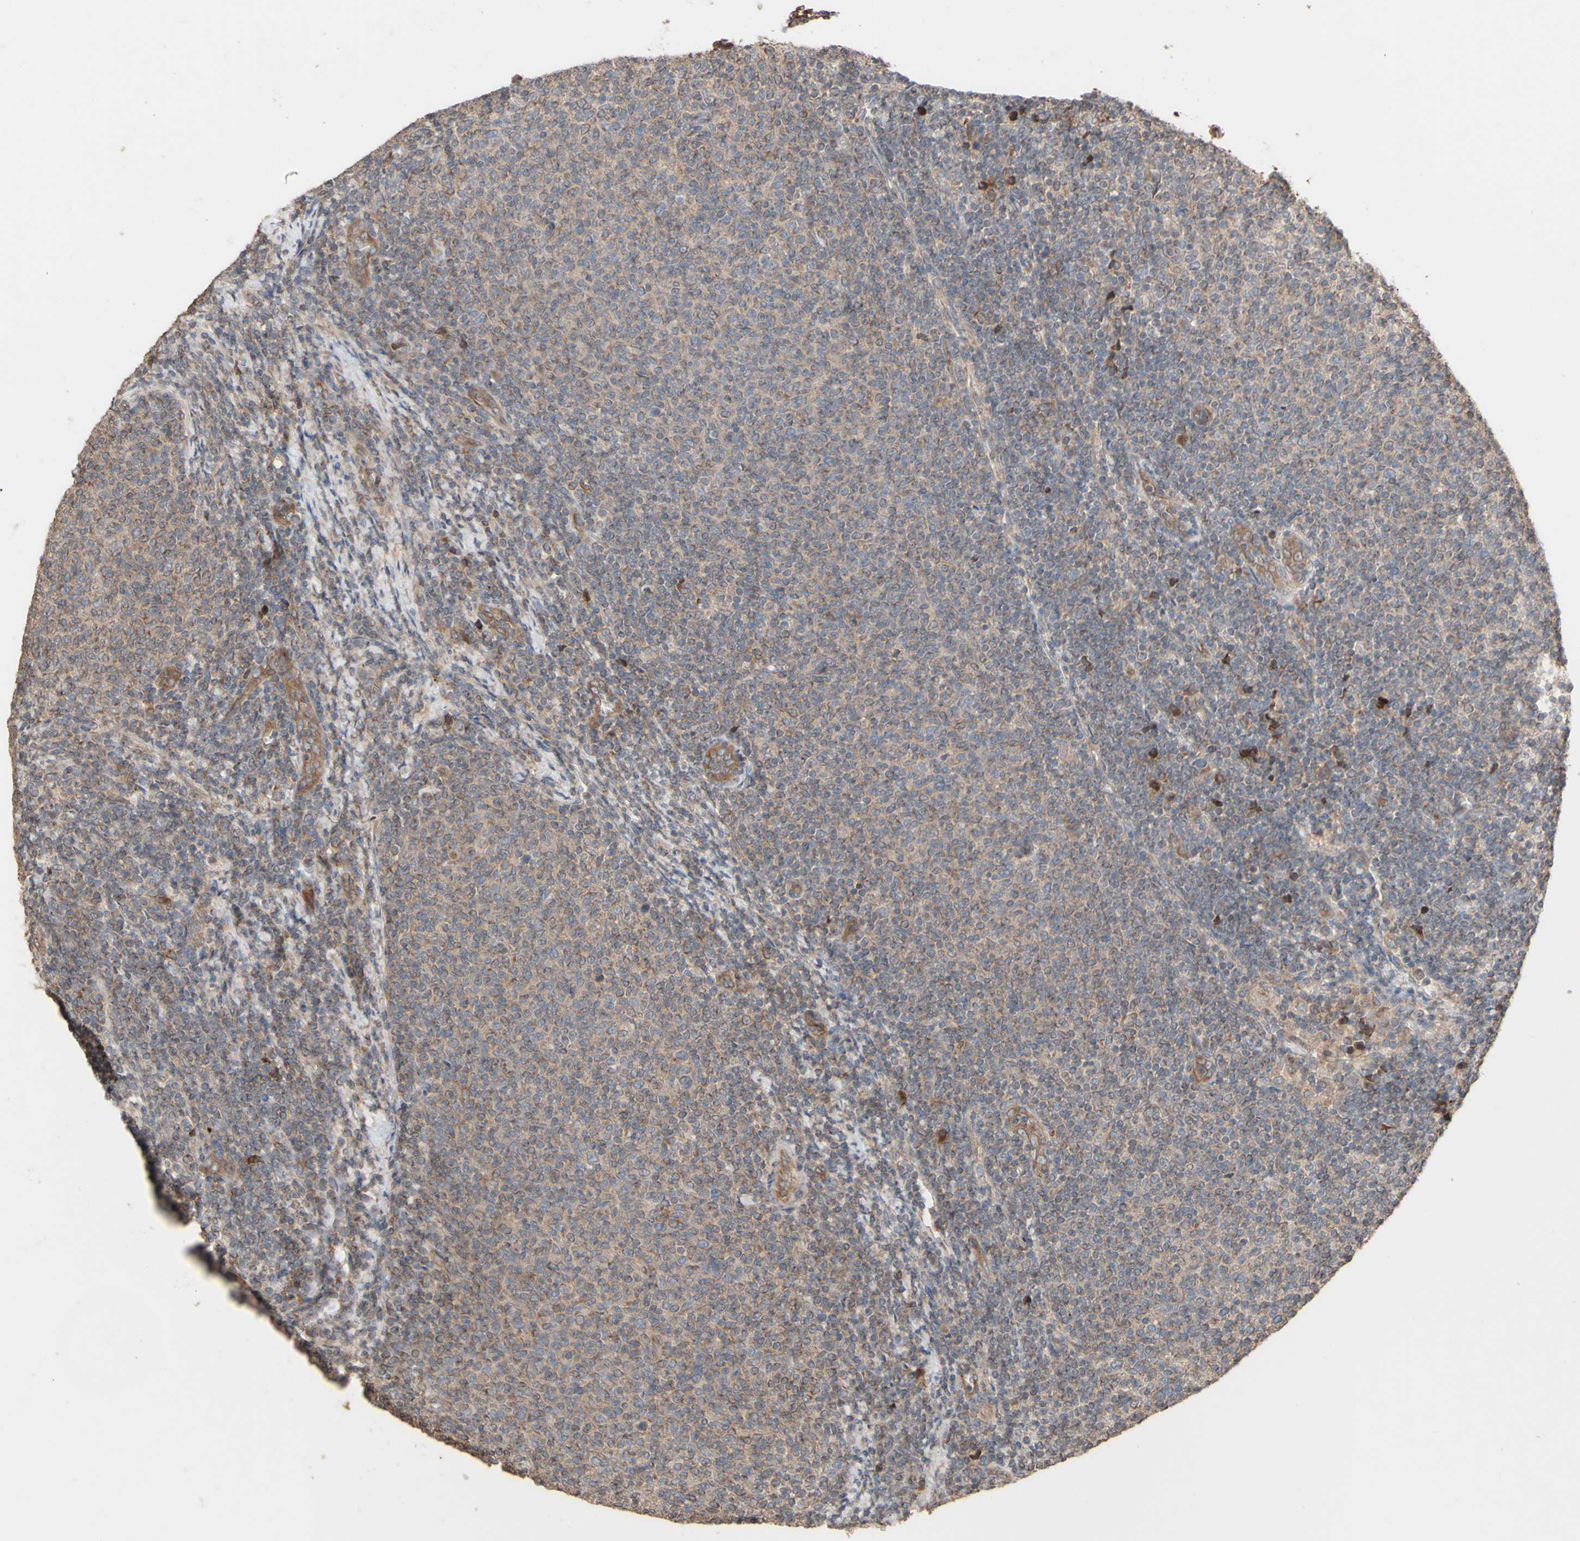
{"staining": {"intensity": "weak", "quantity": "<25%", "location": "cytoplasmic/membranous"}, "tissue": "lymphoma", "cell_type": "Tumor cells", "image_type": "cancer", "snomed": [{"axis": "morphology", "description": "Malignant lymphoma, non-Hodgkin's type, Low grade"}, {"axis": "topography", "description": "Lymph node"}], "caption": "IHC micrograph of neoplastic tissue: lymphoma stained with DAB (3,3'-diaminobenzidine) demonstrates no significant protein staining in tumor cells.", "gene": "NECTIN3", "patient": {"sex": "male", "age": 66}}